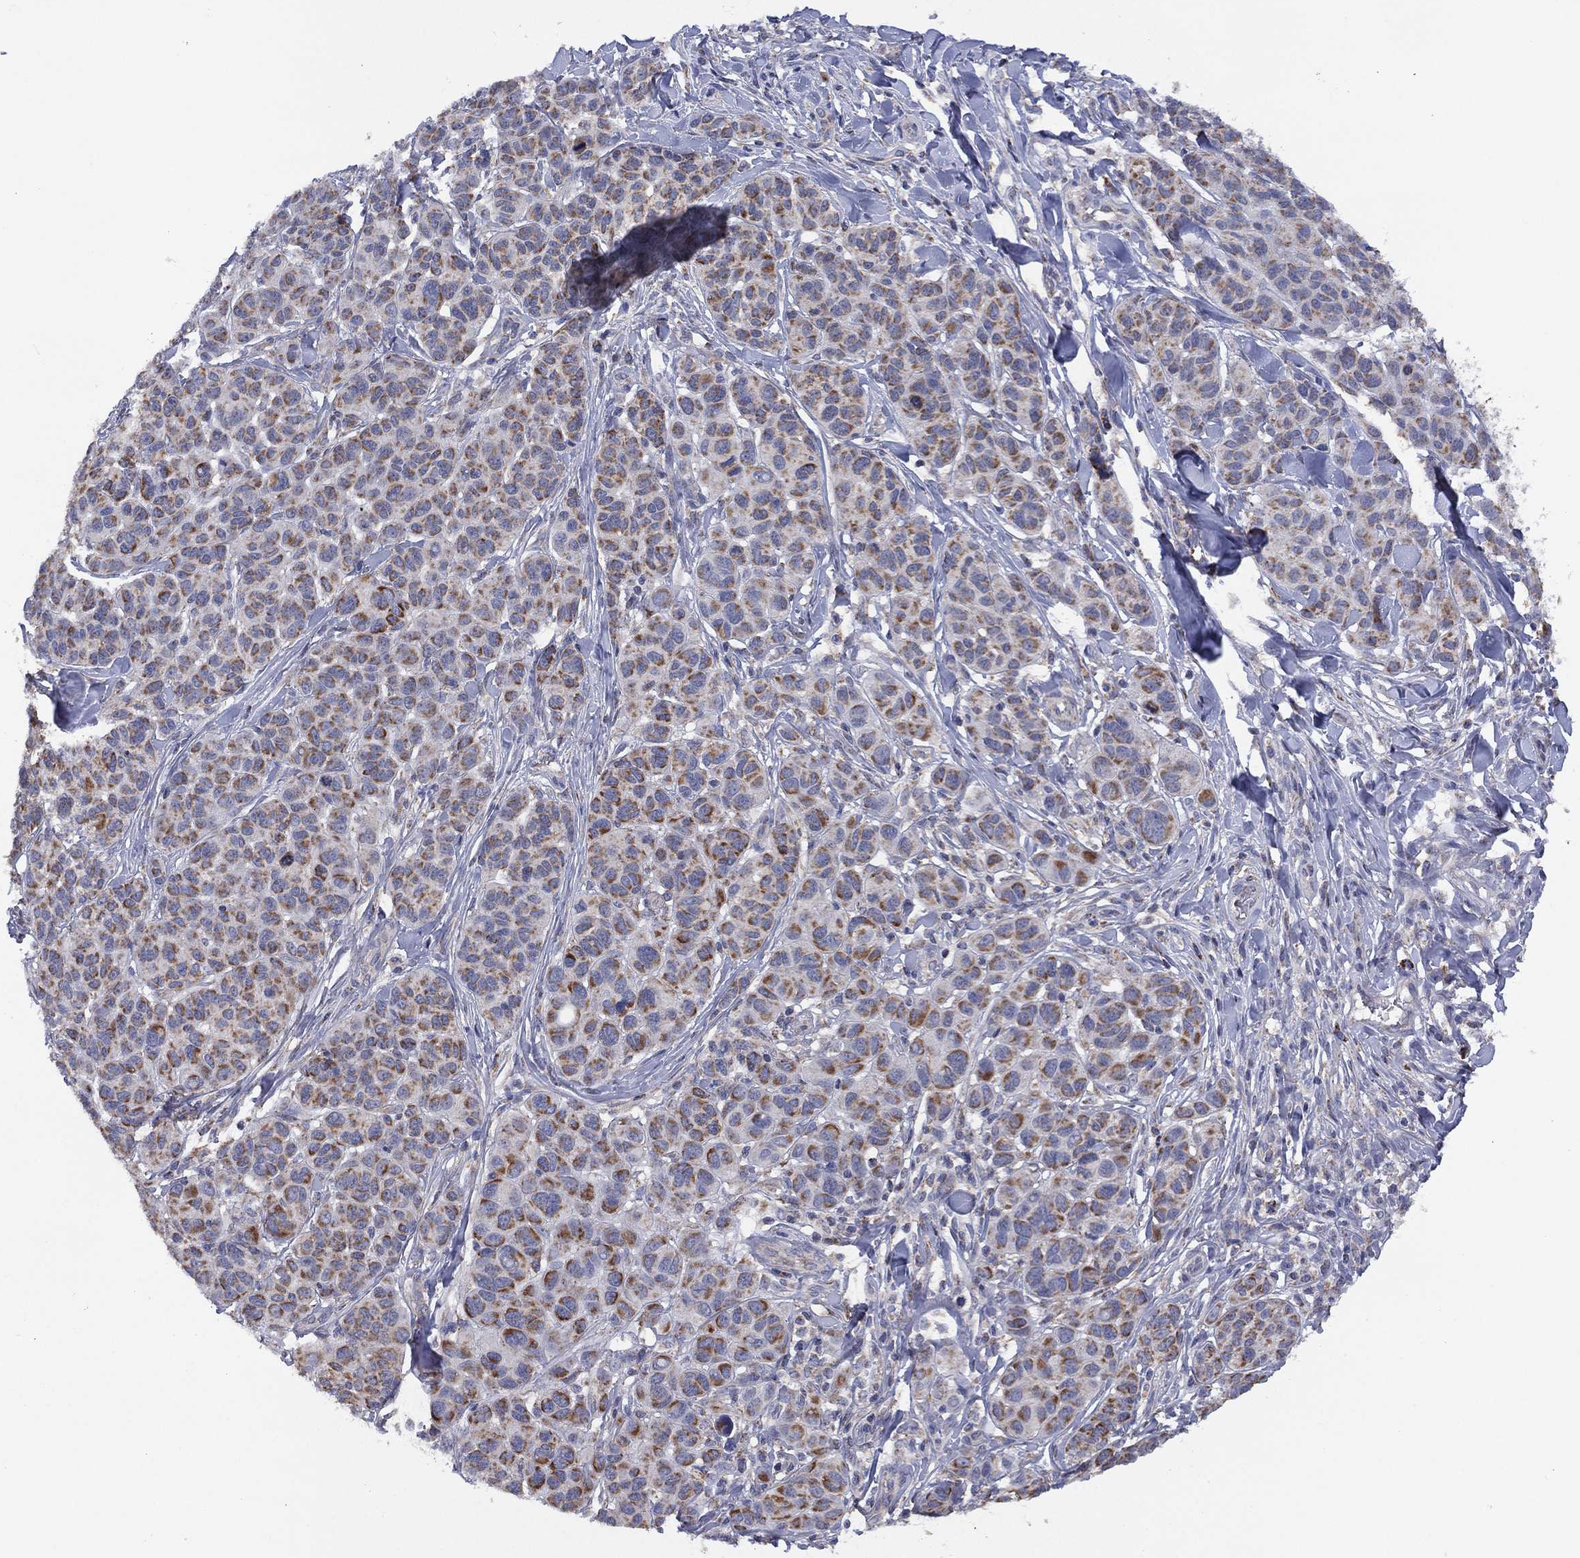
{"staining": {"intensity": "strong", "quantity": "25%-75%", "location": "cytoplasmic/membranous"}, "tissue": "melanoma", "cell_type": "Tumor cells", "image_type": "cancer", "snomed": [{"axis": "morphology", "description": "Malignant melanoma, NOS"}, {"axis": "topography", "description": "Skin"}], "caption": "A high amount of strong cytoplasmic/membranous expression is present in approximately 25%-75% of tumor cells in melanoma tissue. The staining was performed using DAB (3,3'-diaminobenzidine), with brown indicating positive protein expression. Nuclei are stained blue with hematoxylin.", "gene": "PPP2R5A", "patient": {"sex": "male", "age": 79}}